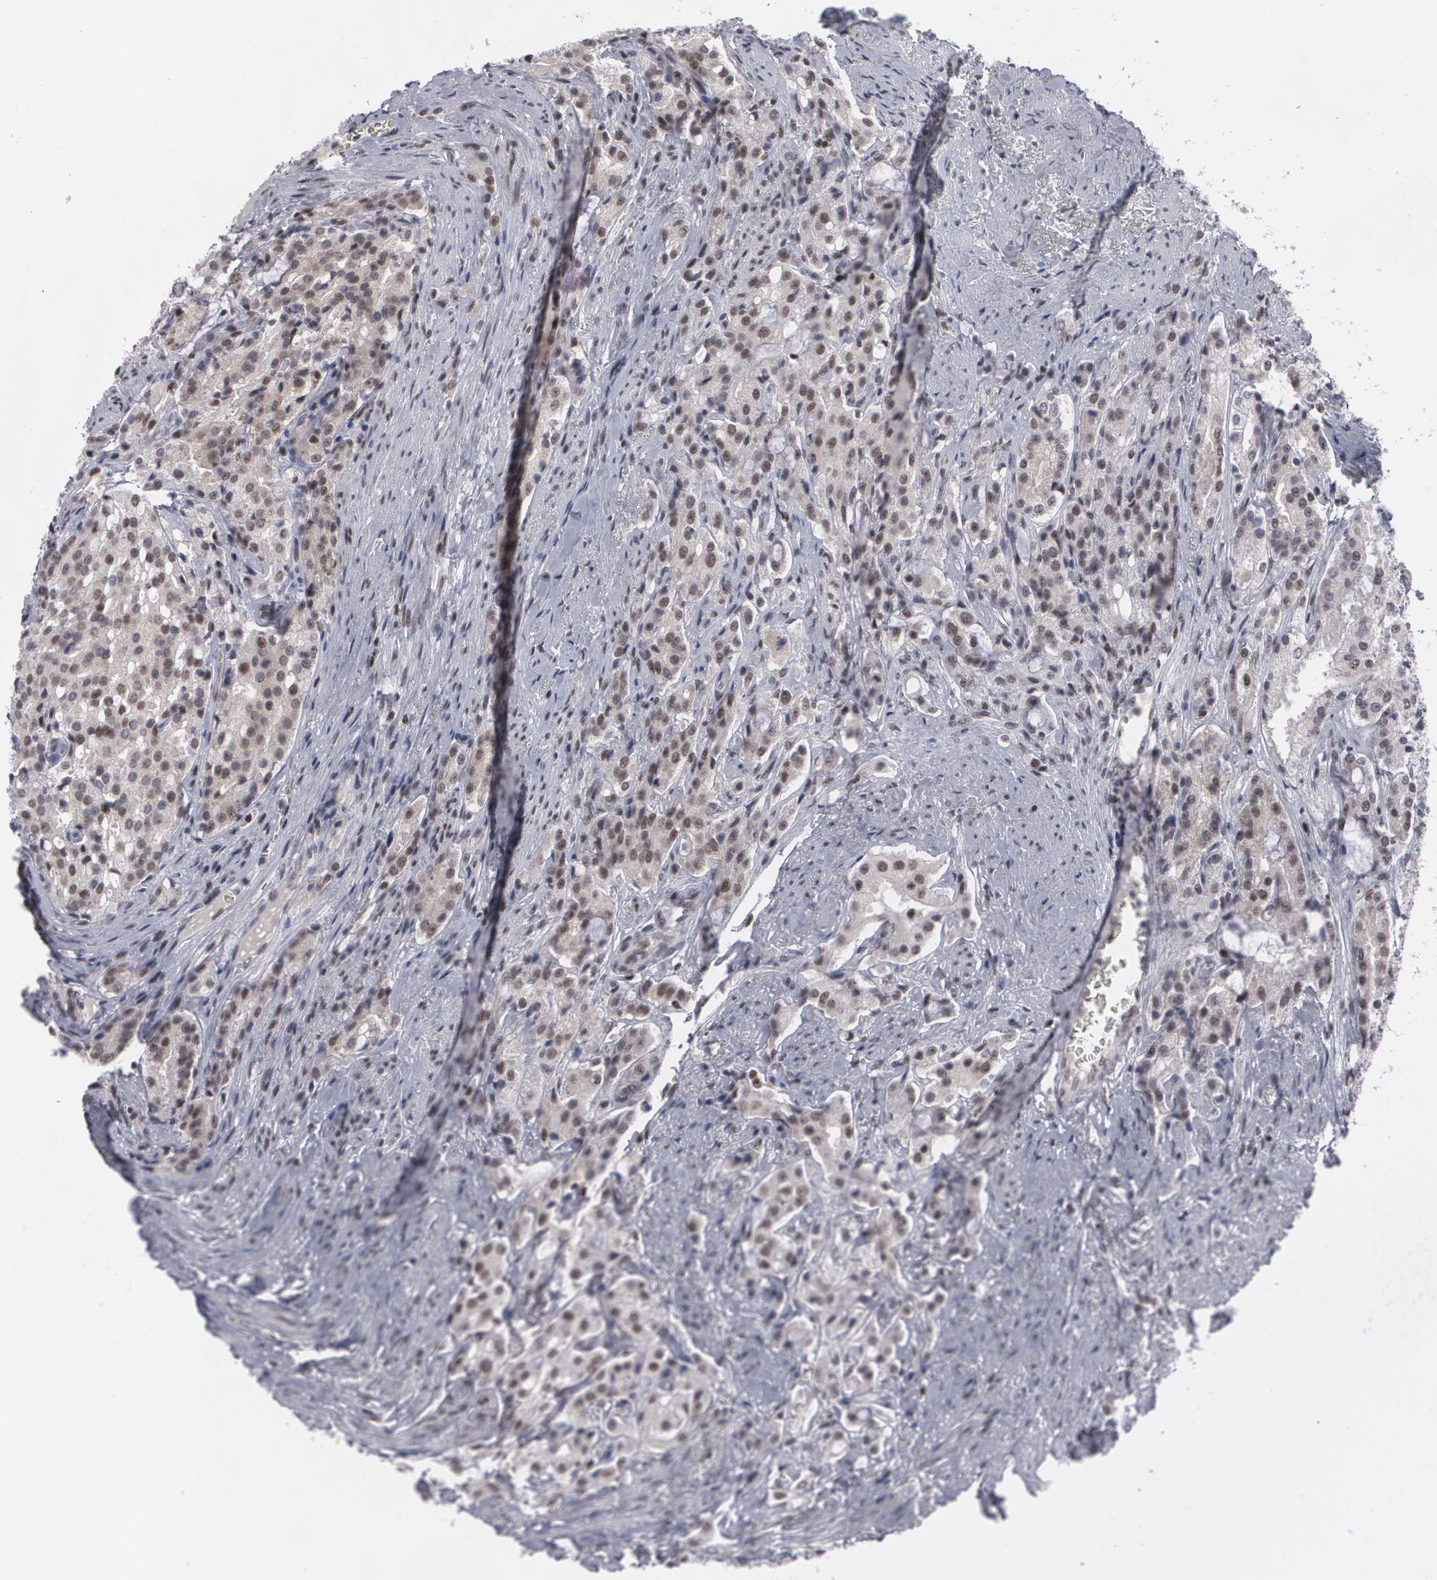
{"staining": {"intensity": "moderate", "quantity": ">75%", "location": "cytoplasmic/membranous,nuclear"}, "tissue": "prostate cancer", "cell_type": "Tumor cells", "image_type": "cancer", "snomed": [{"axis": "morphology", "description": "Adenocarcinoma, Medium grade"}, {"axis": "topography", "description": "Prostate"}], "caption": "The image reveals immunohistochemical staining of prostate medium-grade adenocarcinoma. There is moderate cytoplasmic/membranous and nuclear staining is identified in about >75% of tumor cells.", "gene": "MCL1", "patient": {"sex": "male", "age": 72}}